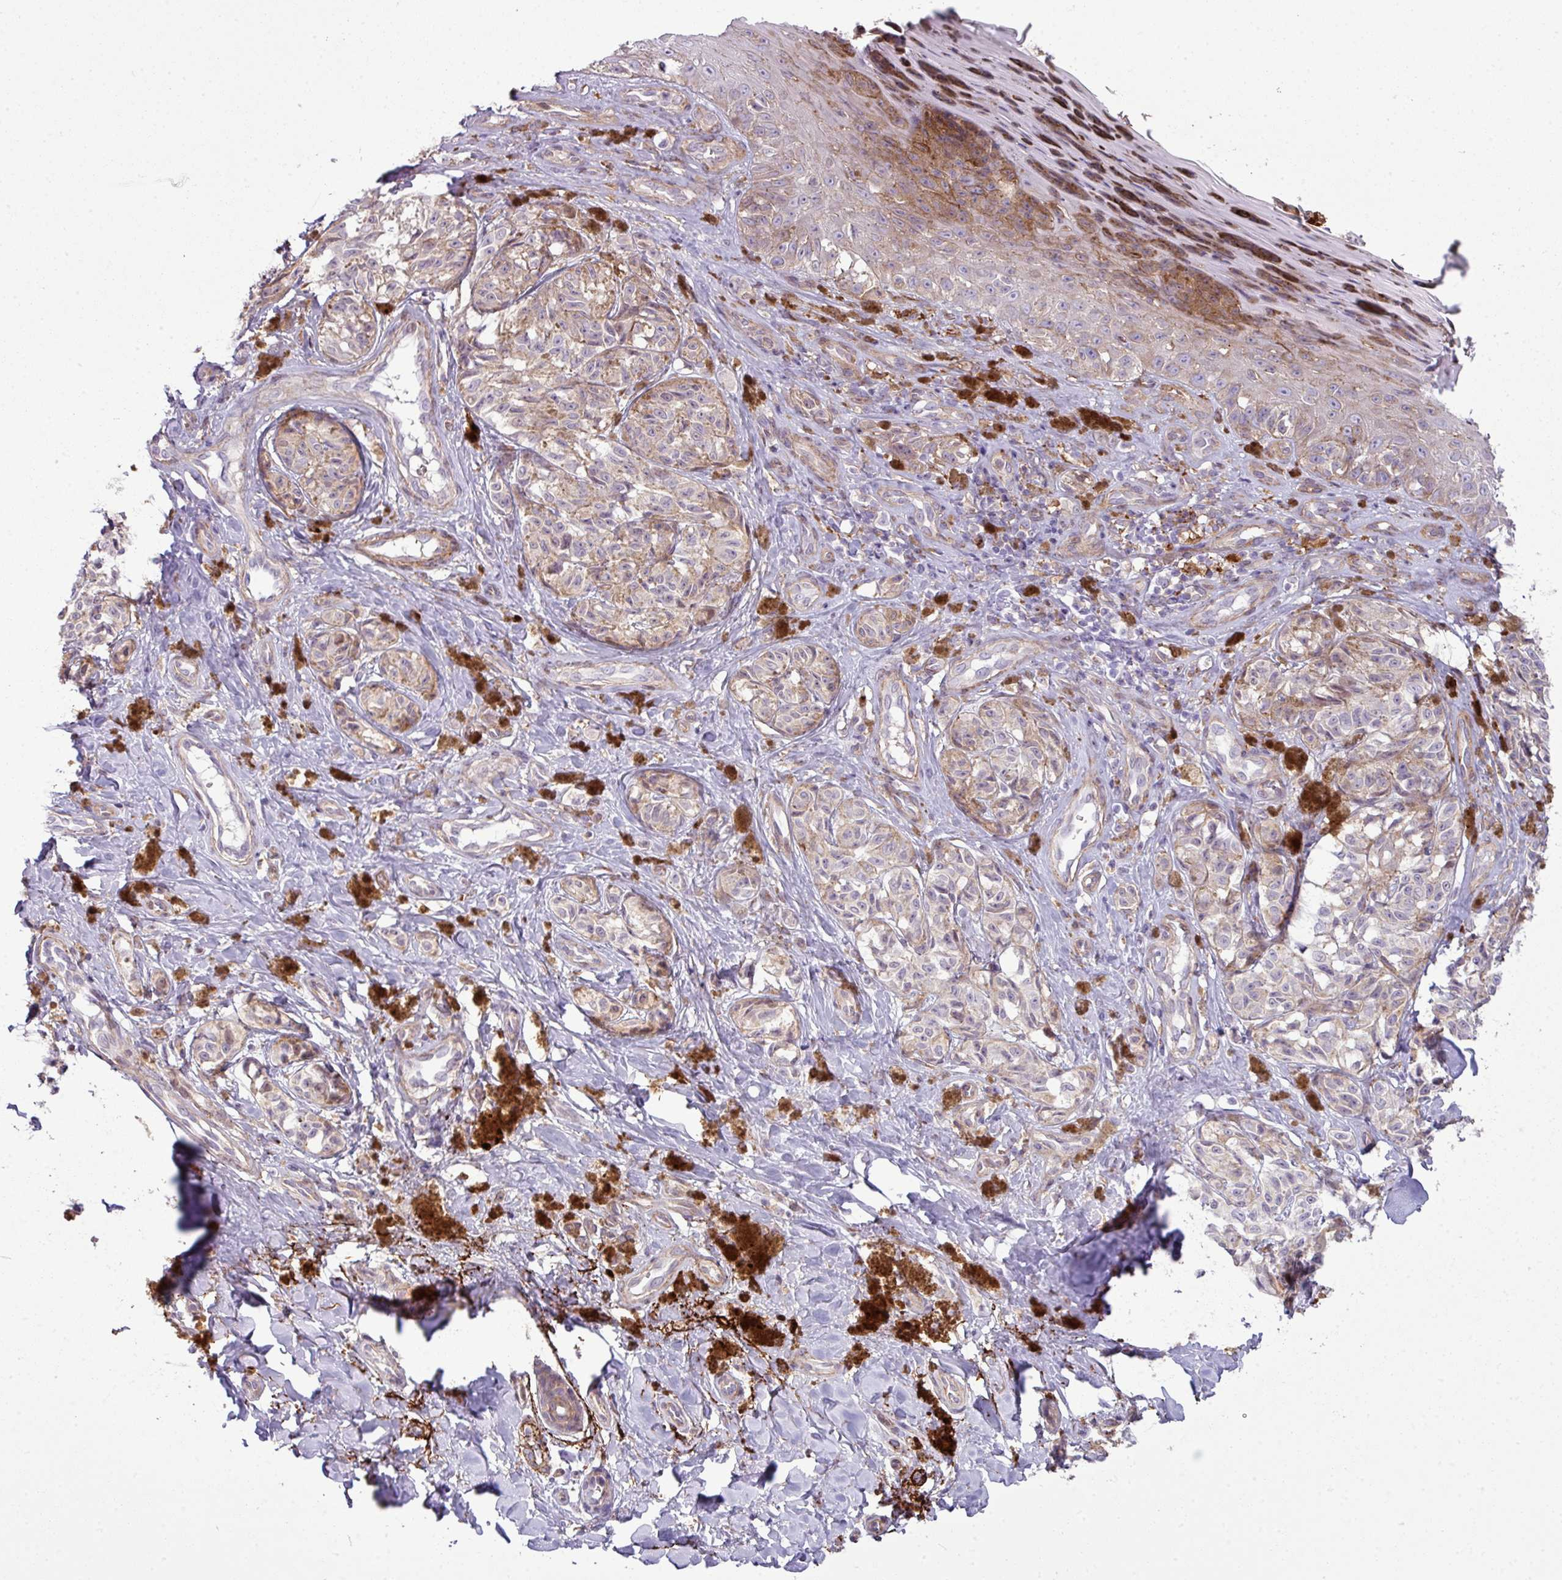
{"staining": {"intensity": "weak", "quantity": "<25%", "location": "cytoplasmic/membranous"}, "tissue": "melanoma", "cell_type": "Tumor cells", "image_type": "cancer", "snomed": [{"axis": "morphology", "description": "Malignant melanoma, NOS"}, {"axis": "topography", "description": "Skin"}], "caption": "High power microscopy histopathology image of an immunohistochemistry histopathology image of malignant melanoma, revealing no significant expression in tumor cells.", "gene": "COL8A1", "patient": {"sex": "female", "age": 65}}